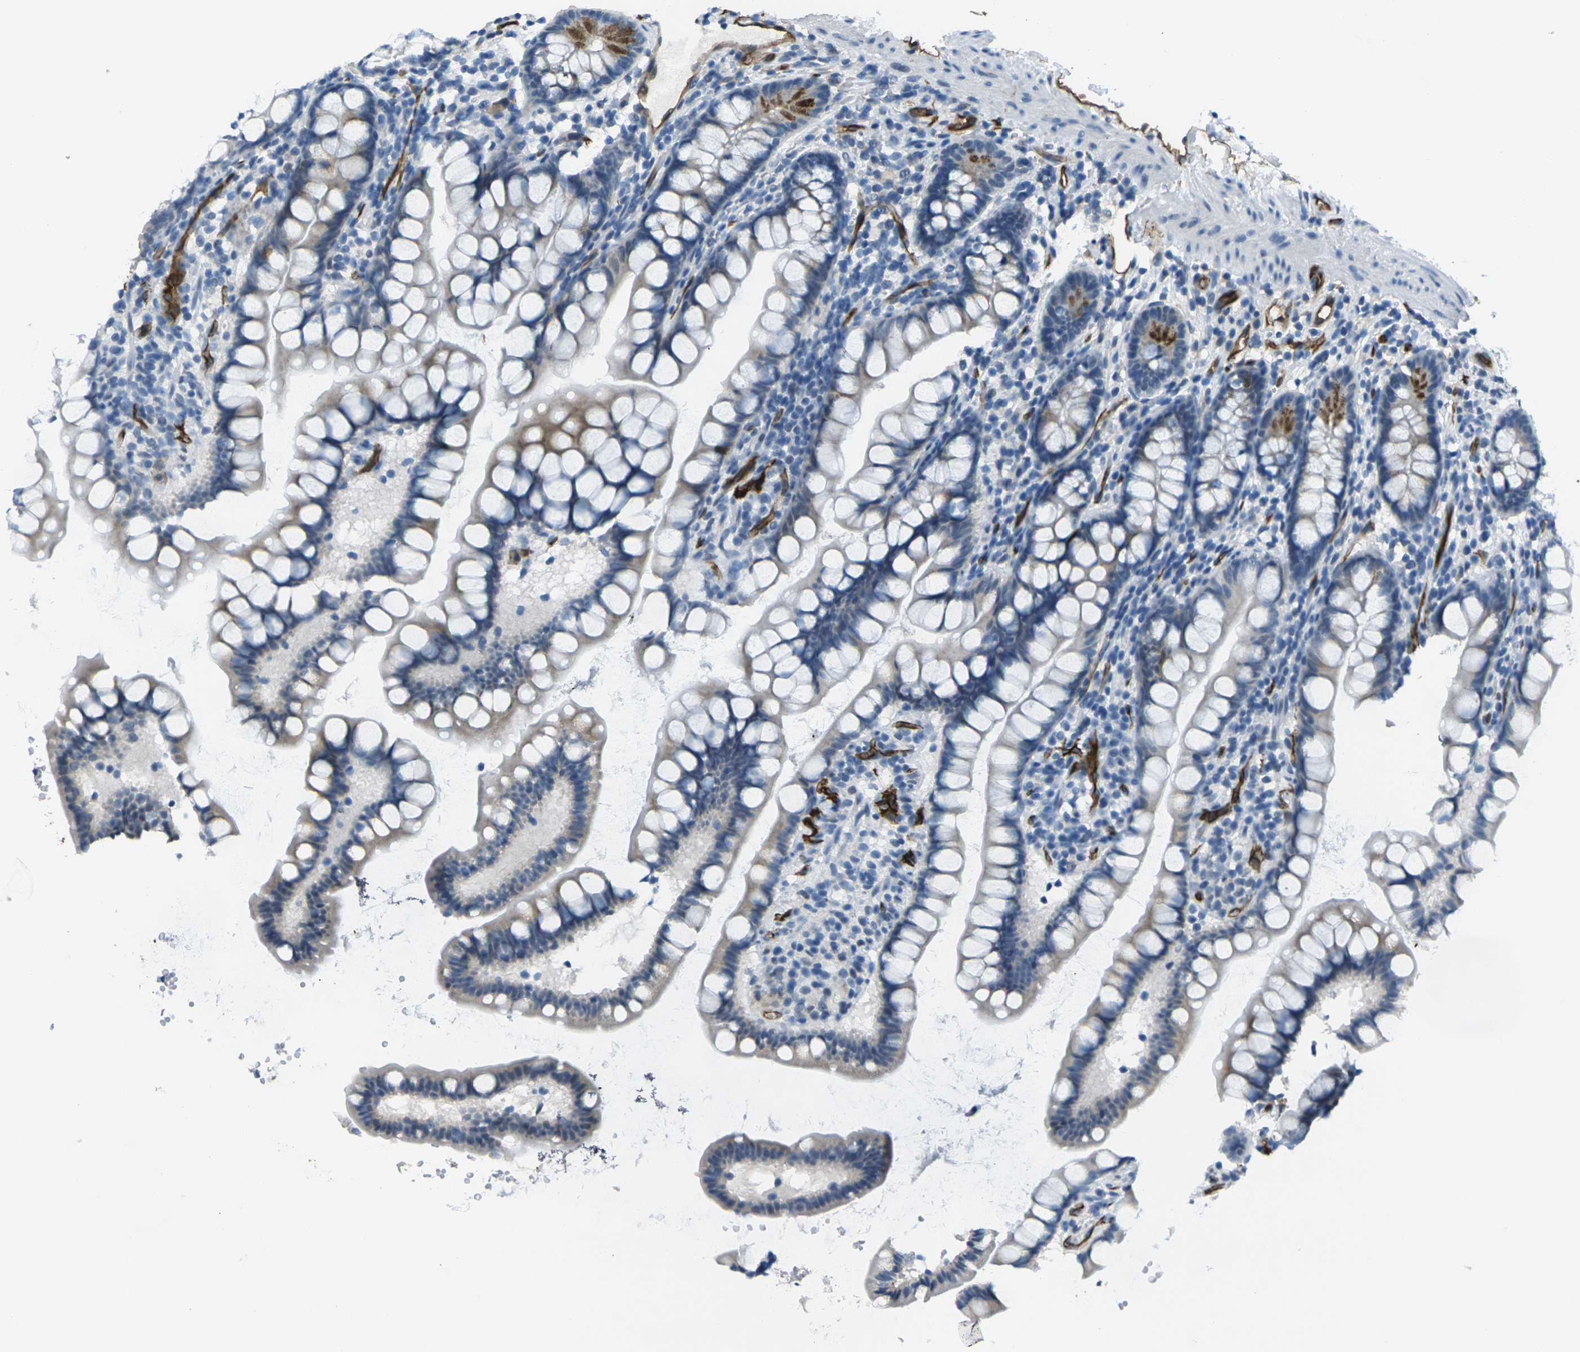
{"staining": {"intensity": "strong", "quantity": "<25%", "location": "cytoplasmic/membranous"}, "tissue": "small intestine", "cell_type": "Glandular cells", "image_type": "normal", "snomed": [{"axis": "morphology", "description": "Normal tissue, NOS"}, {"axis": "topography", "description": "Small intestine"}], "caption": "The image displays staining of benign small intestine, revealing strong cytoplasmic/membranous protein expression (brown color) within glandular cells. Ihc stains the protein of interest in brown and the nuclei are stained blue.", "gene": "HSPA12B", "patient": {"sex": "female", "age": 84}}